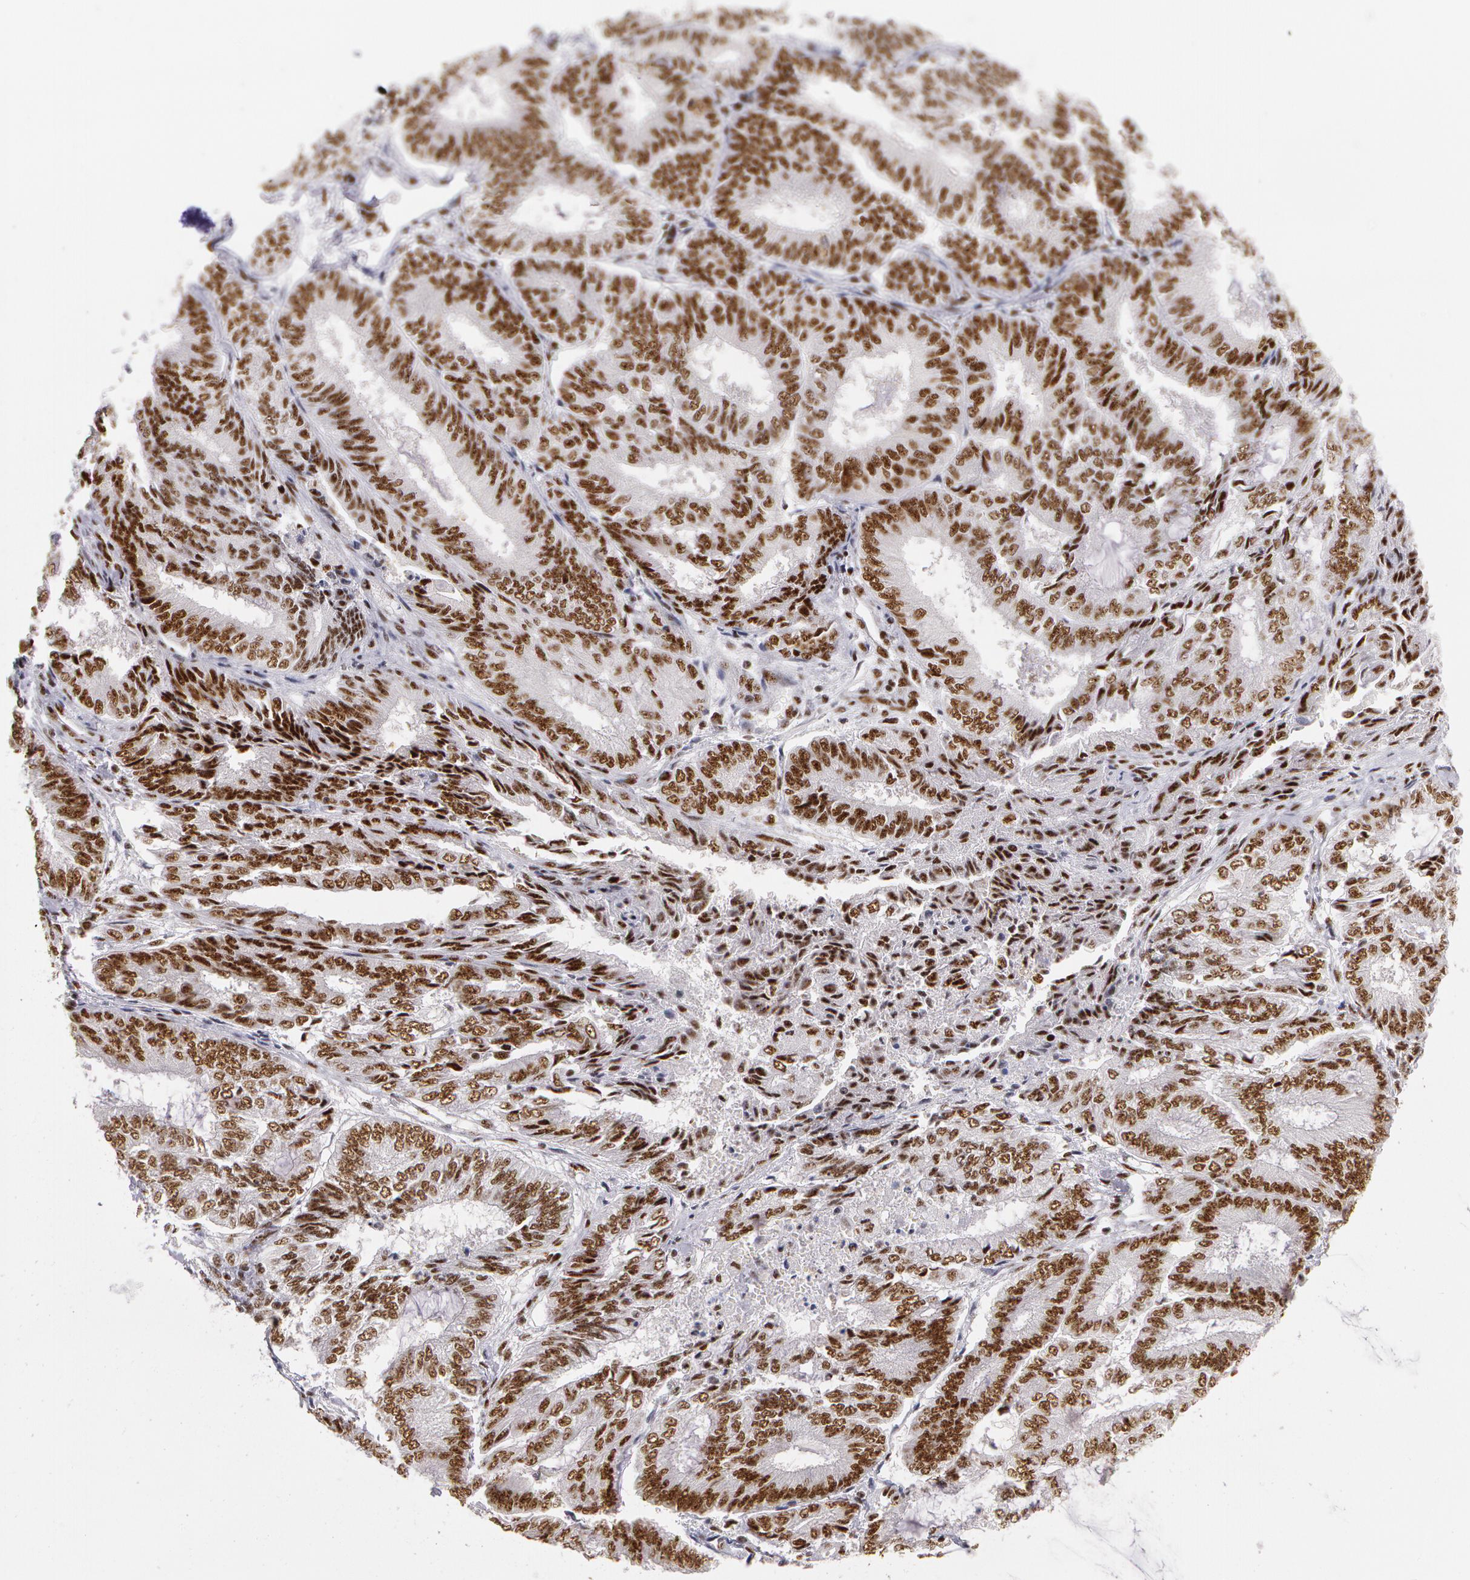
{"staining": {"intensity": "strong", "quantity": ">75%", "location": "nuclear"}, "tissue": "endometrial cancer", "cell_type": "Tumor cells", "image_type": "cancer", "snomed": [{"axis": "morphology", "description": "Adenocarcinoma, NOS"}, {"axis": "topography", "description": "Endometrium"}], "caption": "Immunohistochemistry (IHC) (DAB) staining of endometrial cancer shows strong nuclear protein expression in approximately >75% of tumor cells.", "gene": "PNN", "patient": {"sex": "female", "age": 59}}